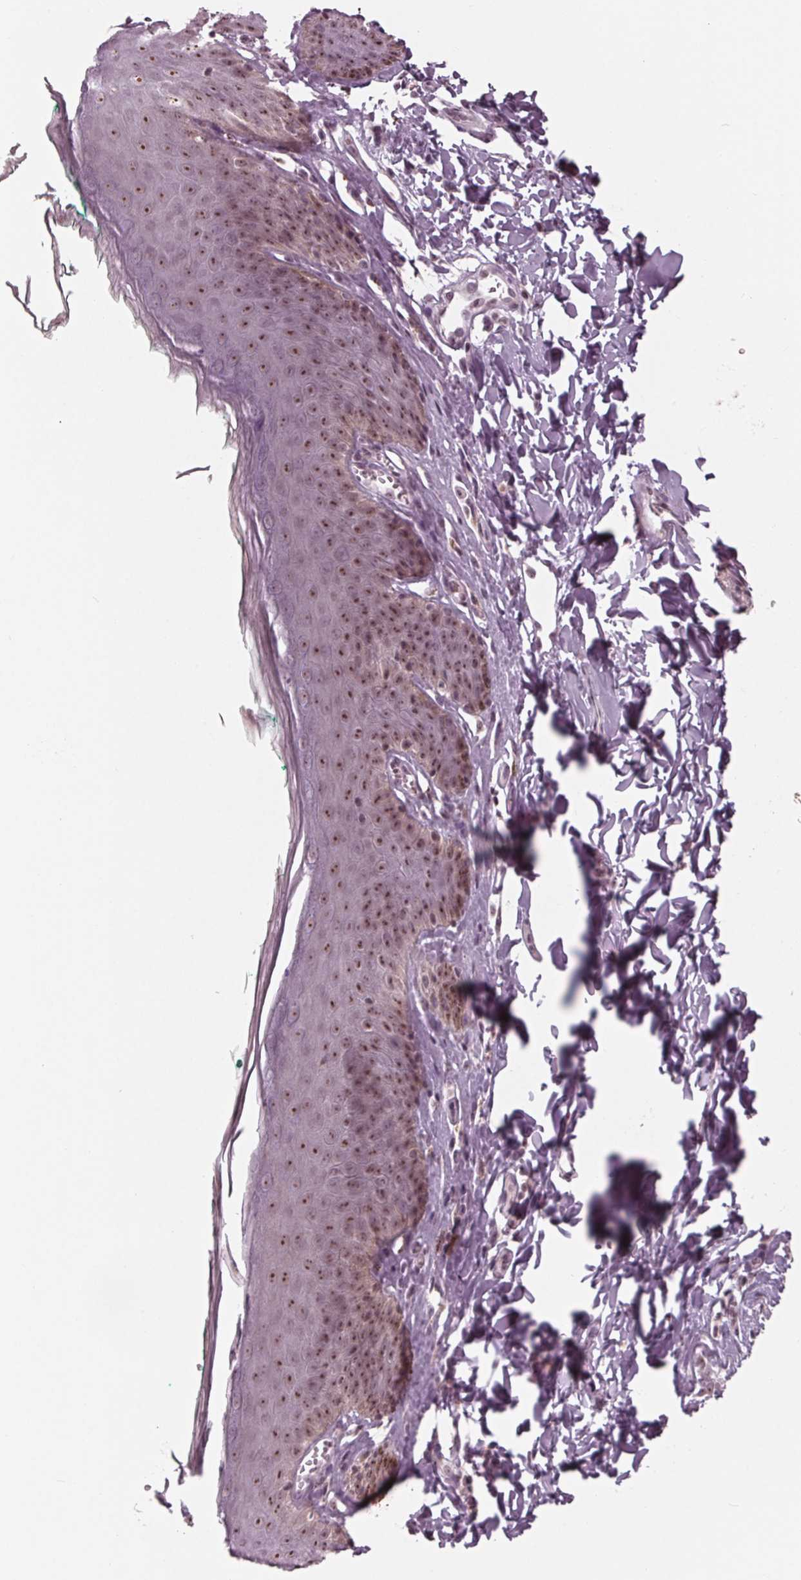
{"staining": {"intensity": "moderate", "quantity": ">75%", "location": "nuclear"}, "tissue": "skin", "cell_type": "Epidermal cells", "image_type": "normal", "snomed": [{"axis": "morphology", "description": "Normal tissue, NOS"}, {"axis": "topography", "description": "Vulva"}, {"axis": "topography", "description": "Peripheral nerve tissue"}], "caption": "High-magnification brightfield microscopy of benign skin stained with DAB (brown) and counterstained with hematoxylin (blue). epidermal cells exhibit moderate nuclear expression is seen in approximately>75% of cells.", "gene": "SLX4", "patient": {"sex": "female", "age": 66}}